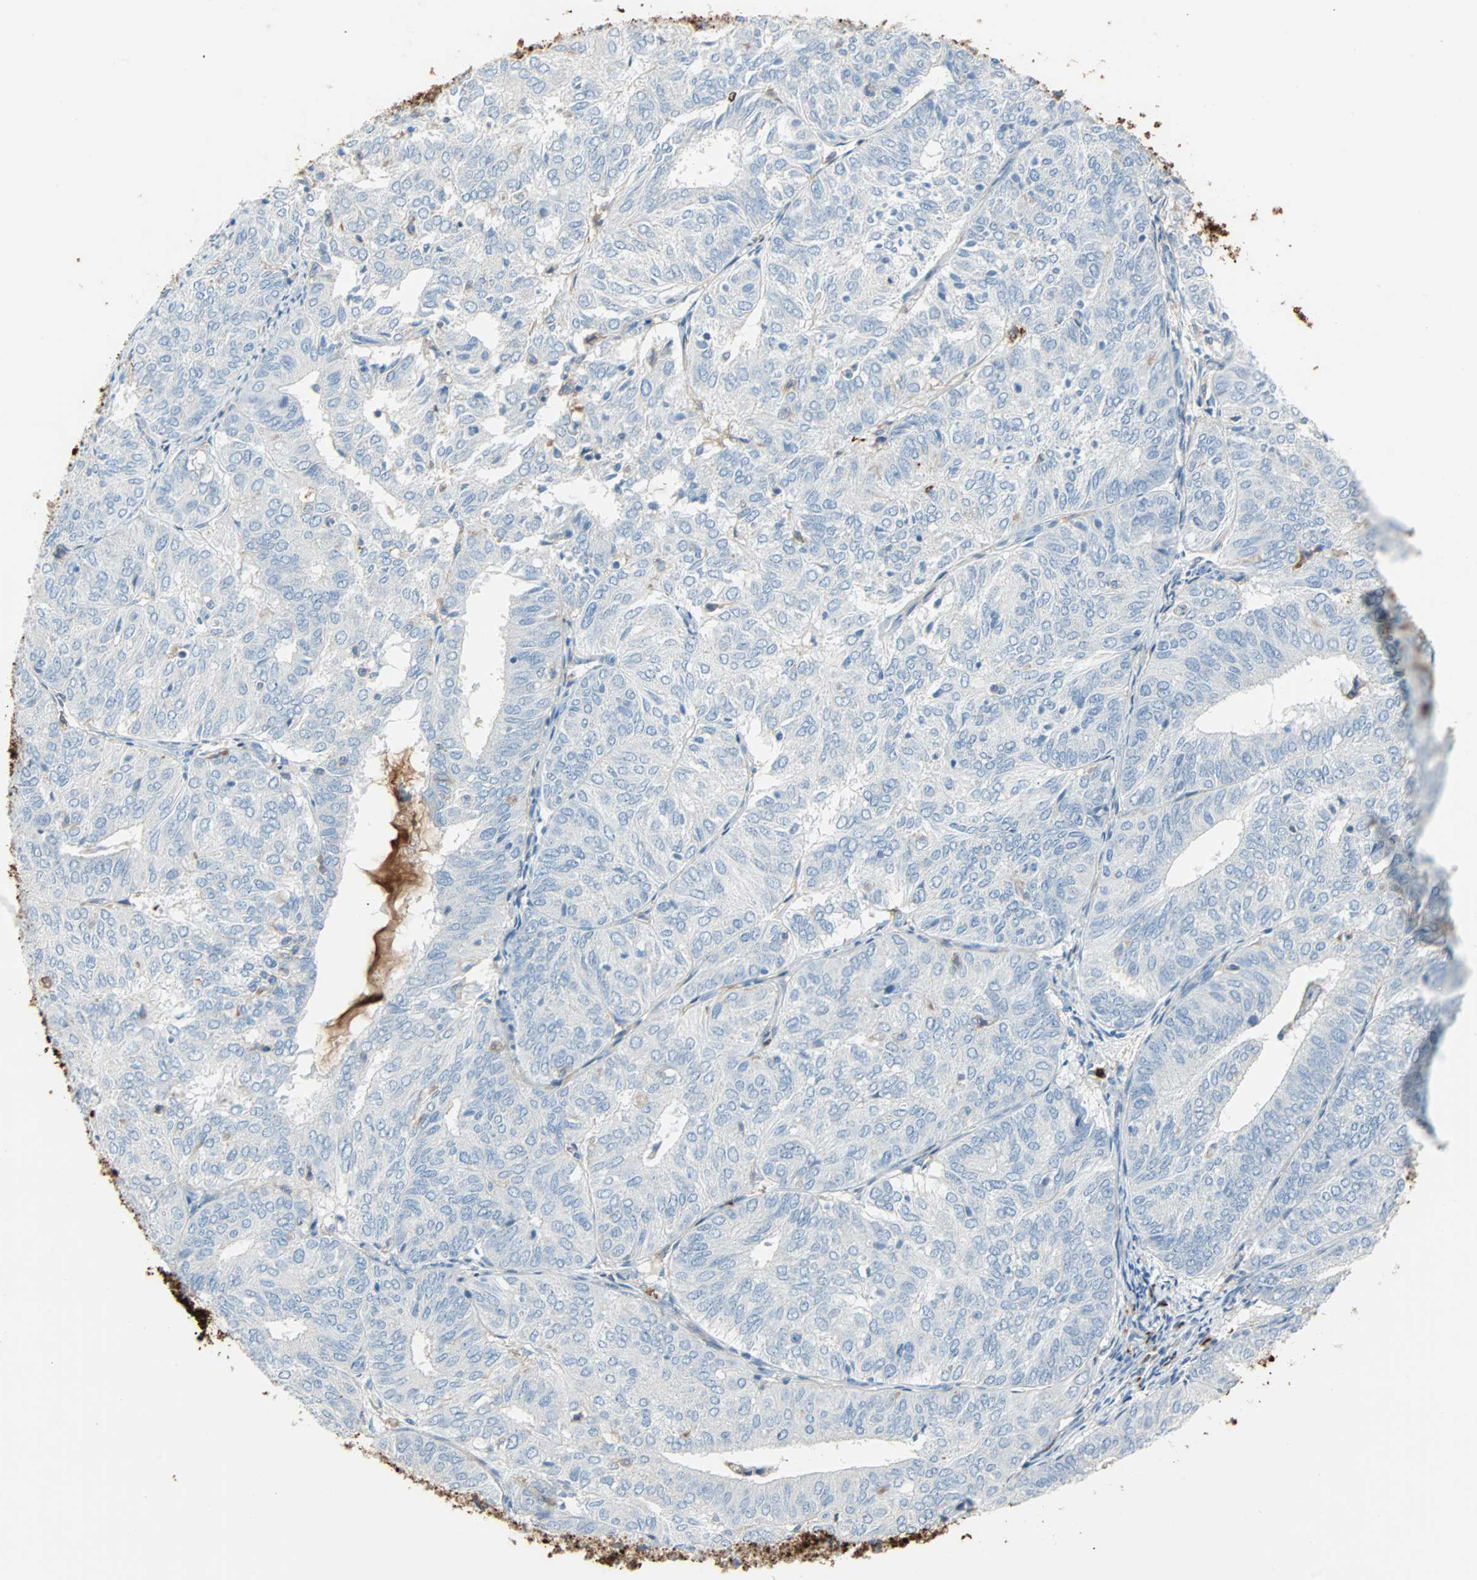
{"staining": {"intensity": "negative", "quantity": "none", "location": "none"}, "tissue": "endometrial cancer", "cell_type": "Tumor cells", "image_type": "cancer", "snomed": [{"axis": "morphology", "description": "Adenocarcinoma, NOS"}, {"axis": "topography", "description": "Uterus"}], "caption": "Immunohistochemistry (IHC) histopathology image of neoplastic tissue: human adenocarcinoma (endometrial) stained with DAB (3,3'-diaminobenzidine) displays no significant protein positivity in tumor cells. (DAB immunohistochemistry (IHC), high magnification).", "gene": "CLEC4A", "patient": {"sex": "female", "age": 60}}